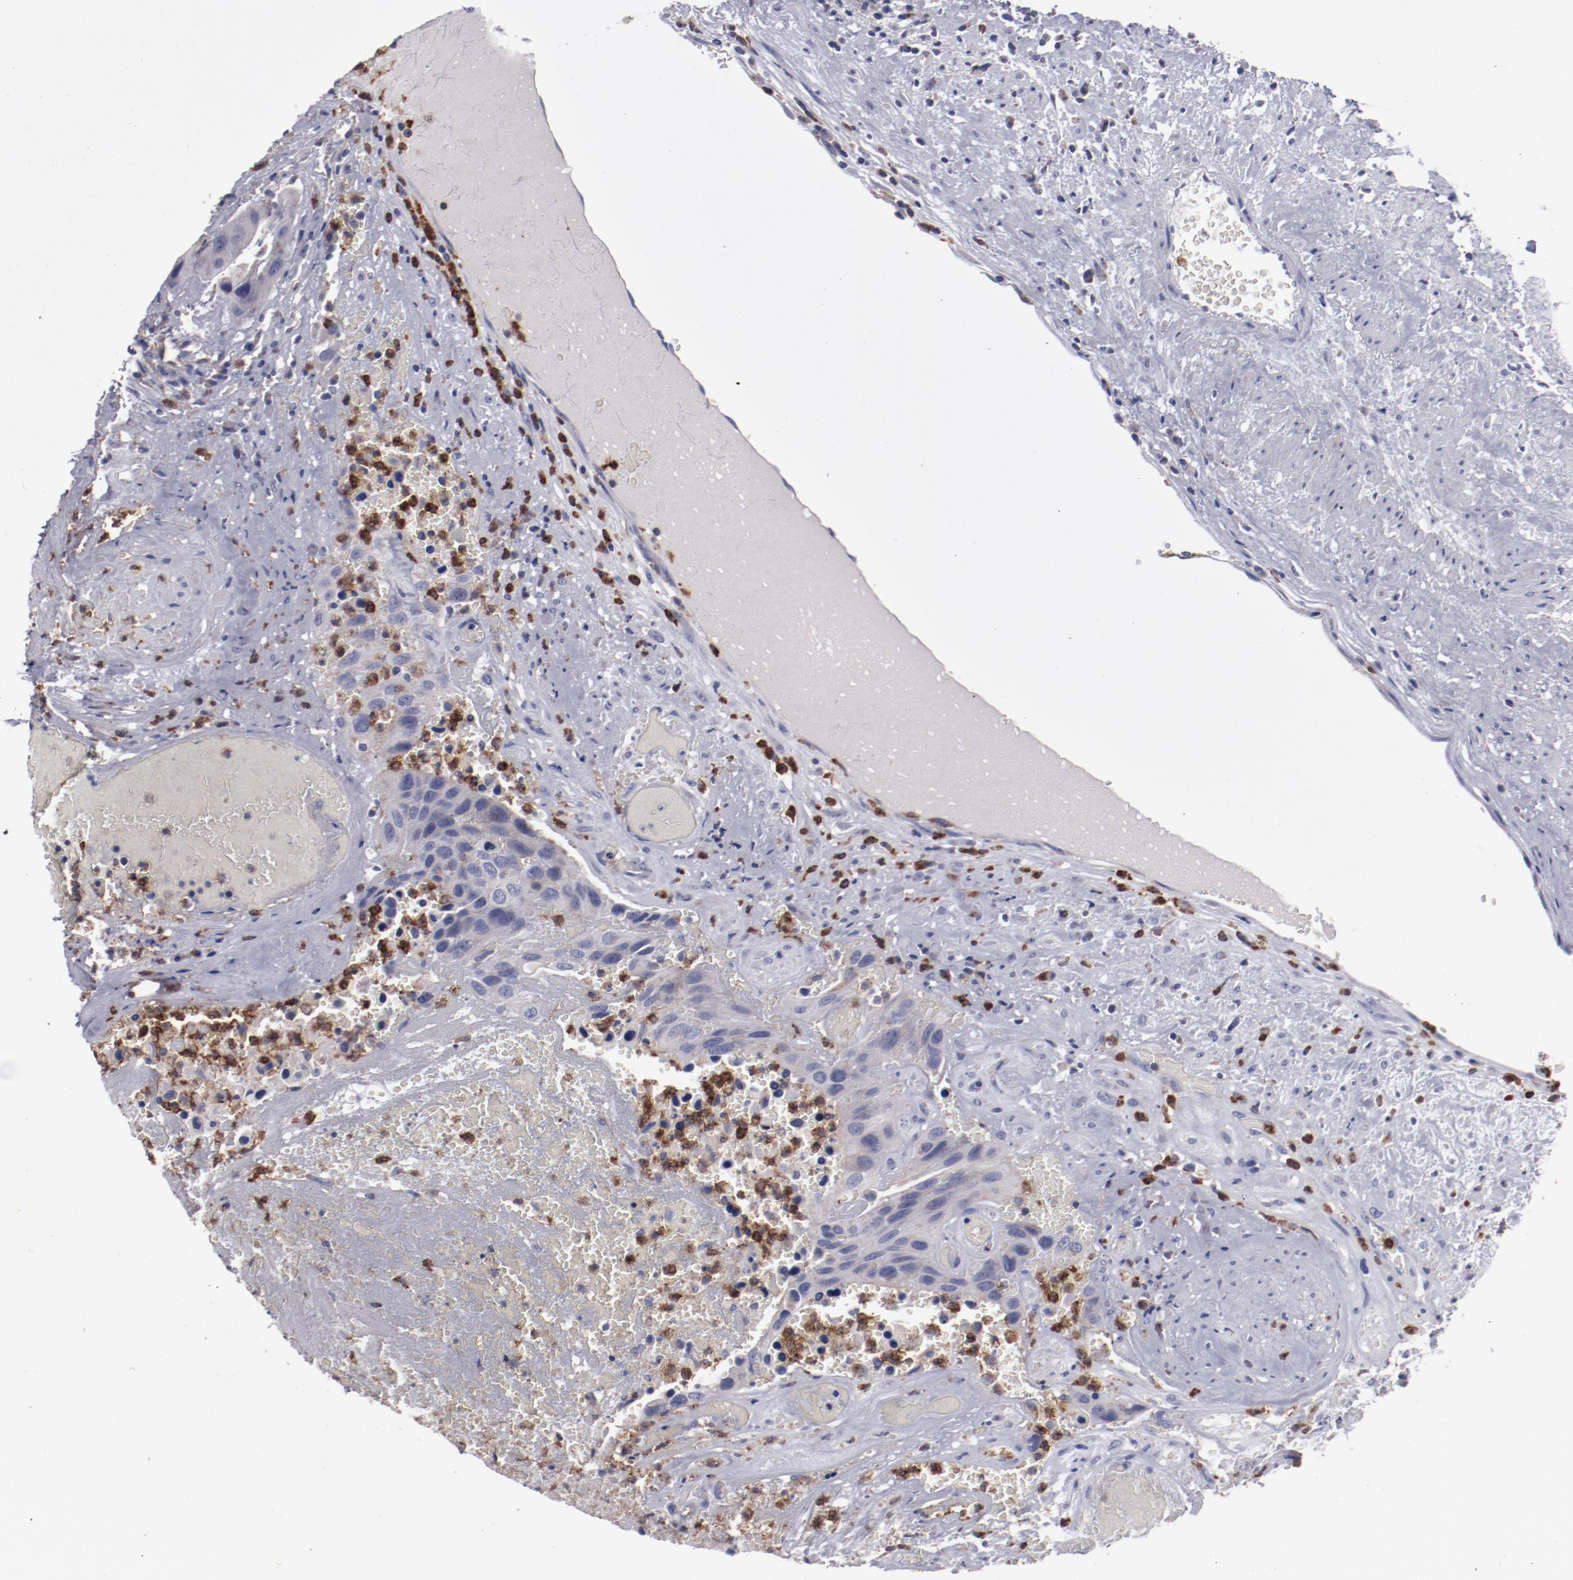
{"staining": {"intensity": "weak", "quantity": "25%-75%", "location": "cytoplasmic/membranous"}, "tissue": "urothelial cancer", "cell_type": "Tumor cells", "image_type": "cancer", "snomed": [{"axis": "morphology", "description": "Urothelial carcinoma, High grade"}, {"axis": "topography", "description": "Urinary bladder"}], "caption": "A brown stain shows weak cytoplasmic/membranous staining of a protein in human high-grade urothelial carcinoma tumor cells.", "gene": "FGR", "patient": {"sex": "male", "age": 66}}